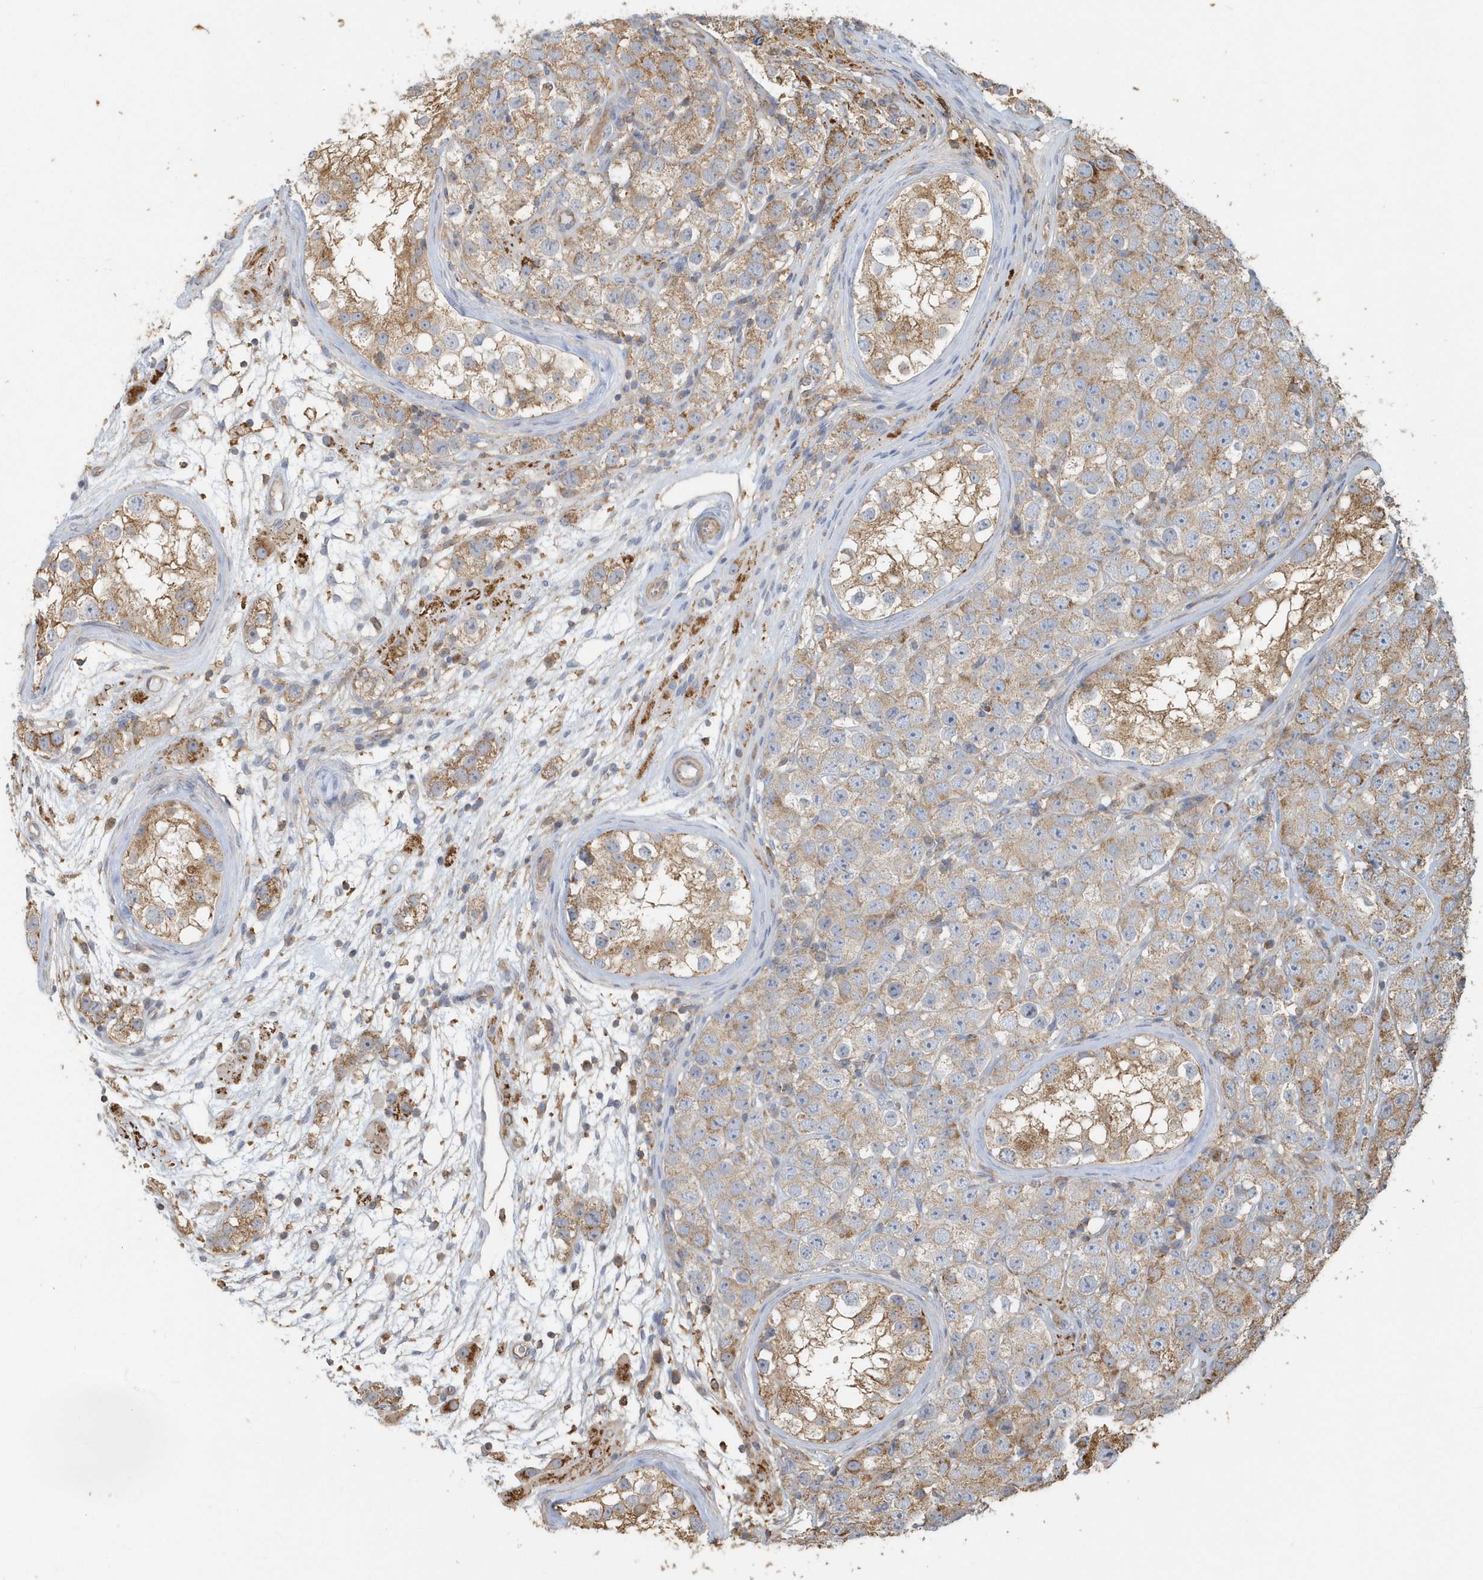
{"staining": {"intensity": "weak", "quantity": ">75%", "location": "cytoplasmic/membranous"}, "tissue": "testis cancer", "cell_type": "Tumor cells", "image_type": "cancer", "snomed": [{"axis": "morphology", "description": "Seminoma, NOS"}, {"axis": "topography", "description": "Testis"}], "caption": "Protein expression analysis of seminoma (testis) shows weak cytoplasmic/membranous staining in approximately >75% of tumor cells. The protein is shown in brown color, while the nuclei are stained blue.", "gene": "TRAIP", "patient": {"sex": "male", "age": 28}}